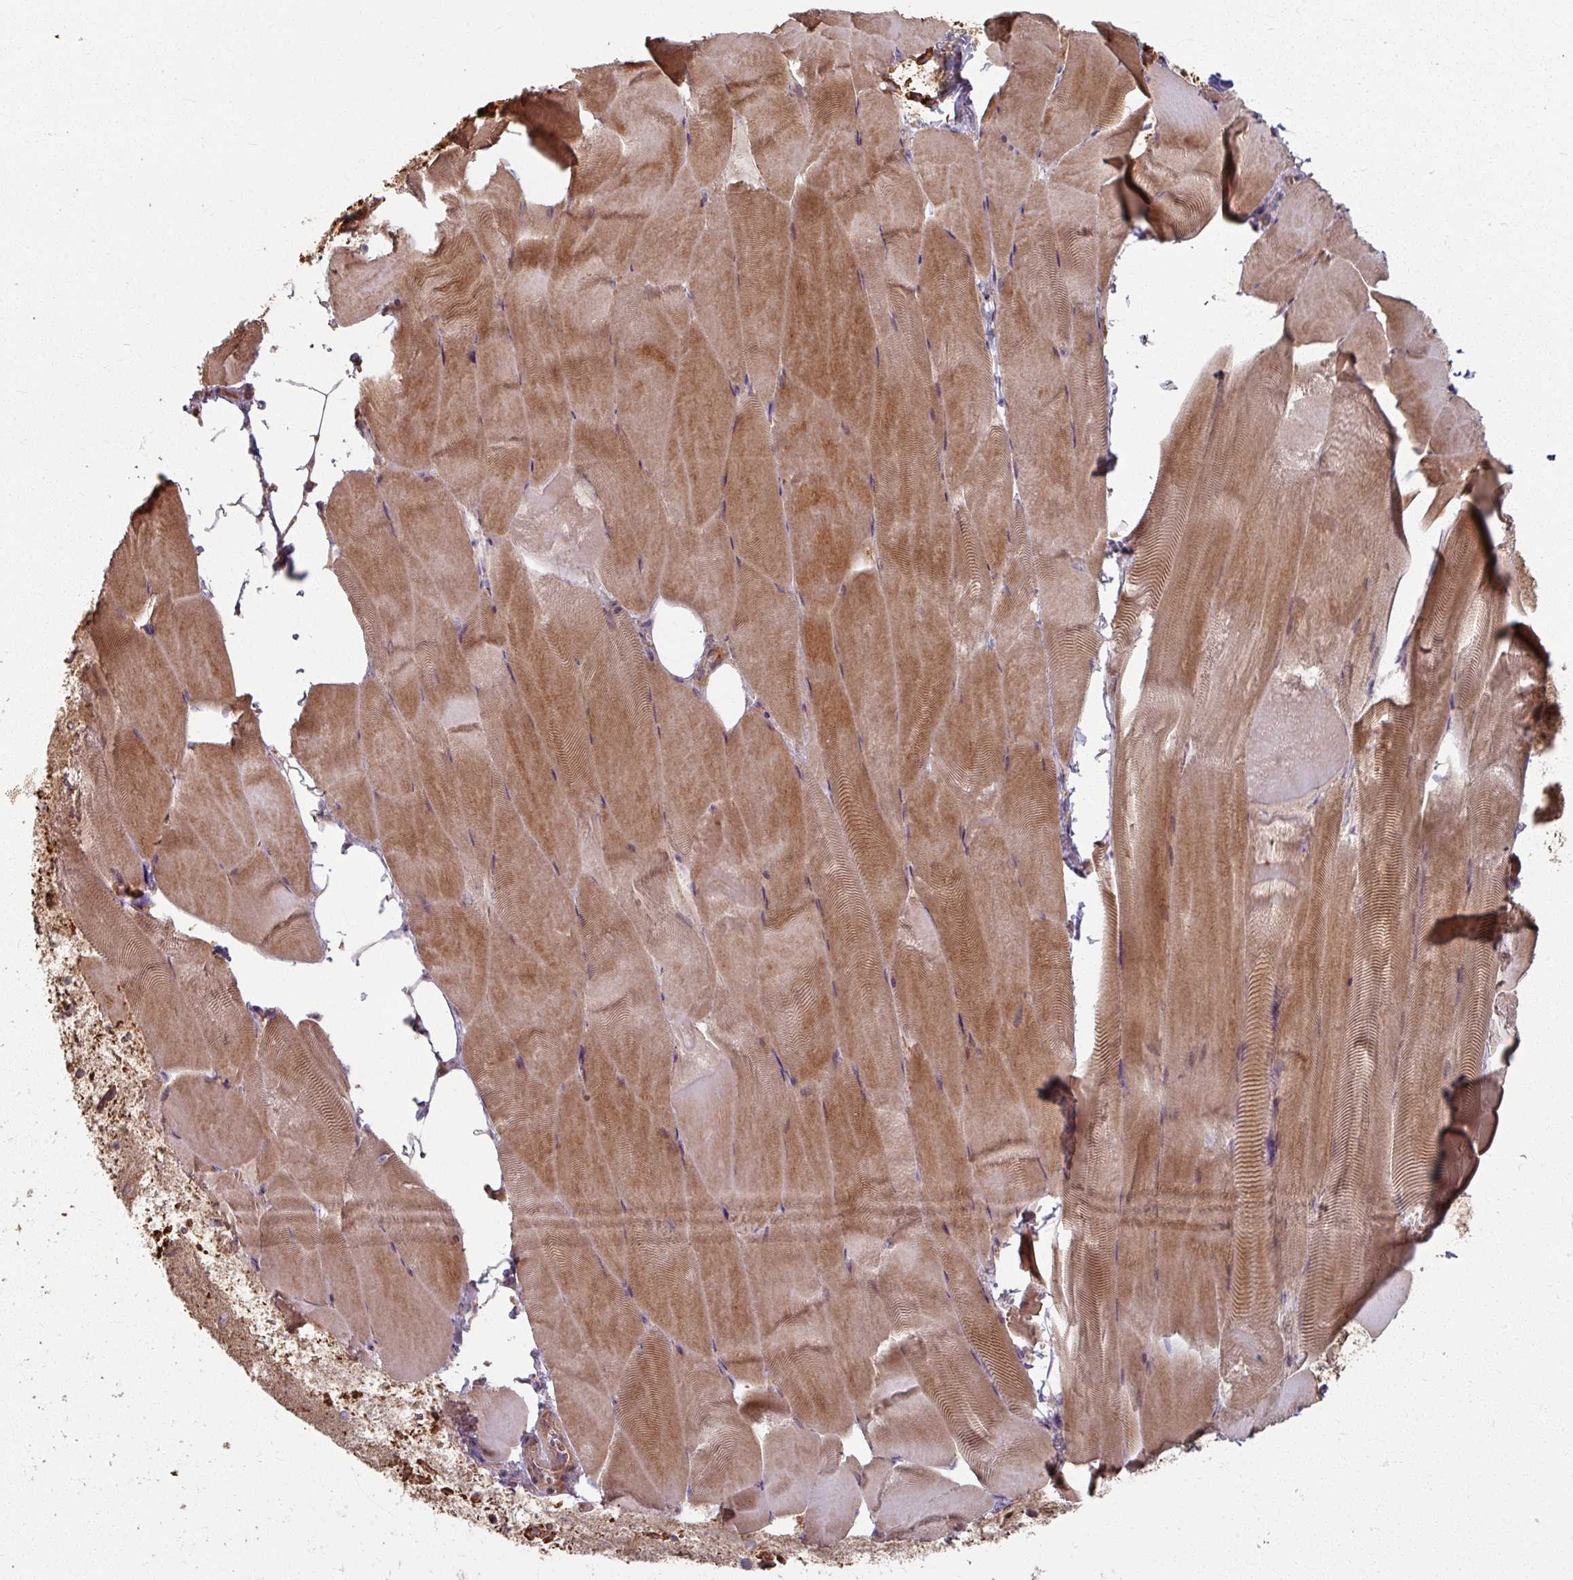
{"staining": {"intensity": "moderate", "quantity": ">75%", "location": "cytoplasmic/membranous"}, "tissue": "skeletal muscle", "cell_type": "Myocytes", "image_type": "normal", "snomed": [{"axis": "morphology", "description": "Normal tissue, NOS"}, {"axis": "topography", "description": "Skeletal muscle"}], "caption": "High-power microscopy captured an immunohistochemistry (IHC) photomicrograph of benign skeletal muscle, revealing moderate cytoplasmic/membranous positivity in about >75% of myocytes. Using DAB (brown) and hematoxylin (blue) stains, captured at high magnification using brightfield microscopy.", "gene": "CCDC68", "patient": {"sex": "female", "age": 64}}